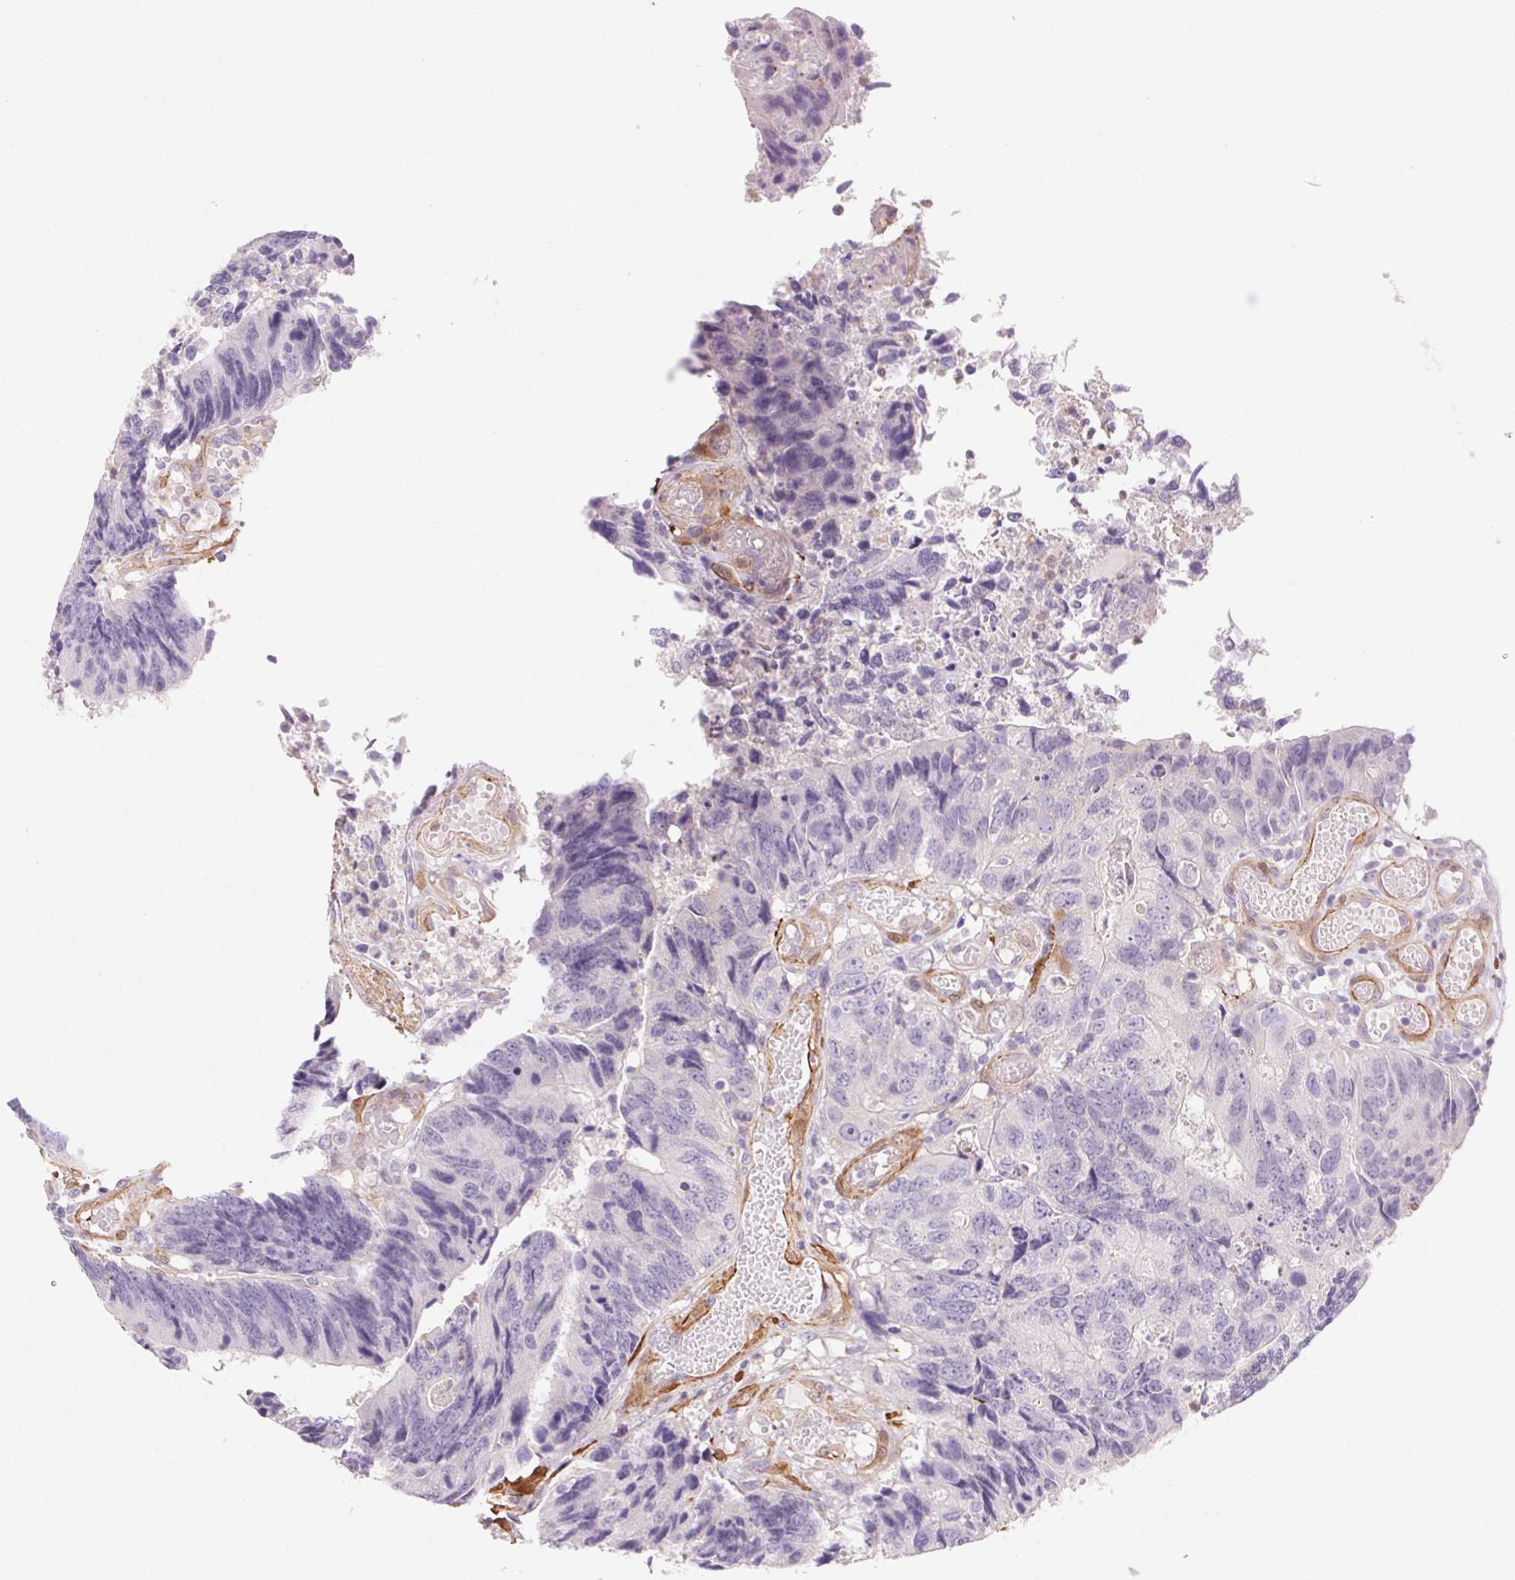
{"staining": {"intensity": "negative", "quantity": "none", "location": "none"}, "tissue": "colorectal cancer", "cell_type": "Tumor cells", "image_type": "cancer", "snomed": [{"axis": "morphology", "description": "Adenocarcinoma, NOS"}, {"axis": "topography", "description": "Colon"}], "caption": "Human adenocarcinoma (colorectal) stained for a protein using IHC displays no expression in tumor cells.", "gene": "GPX8", "patient": {"sex": "female", "age": 67}}